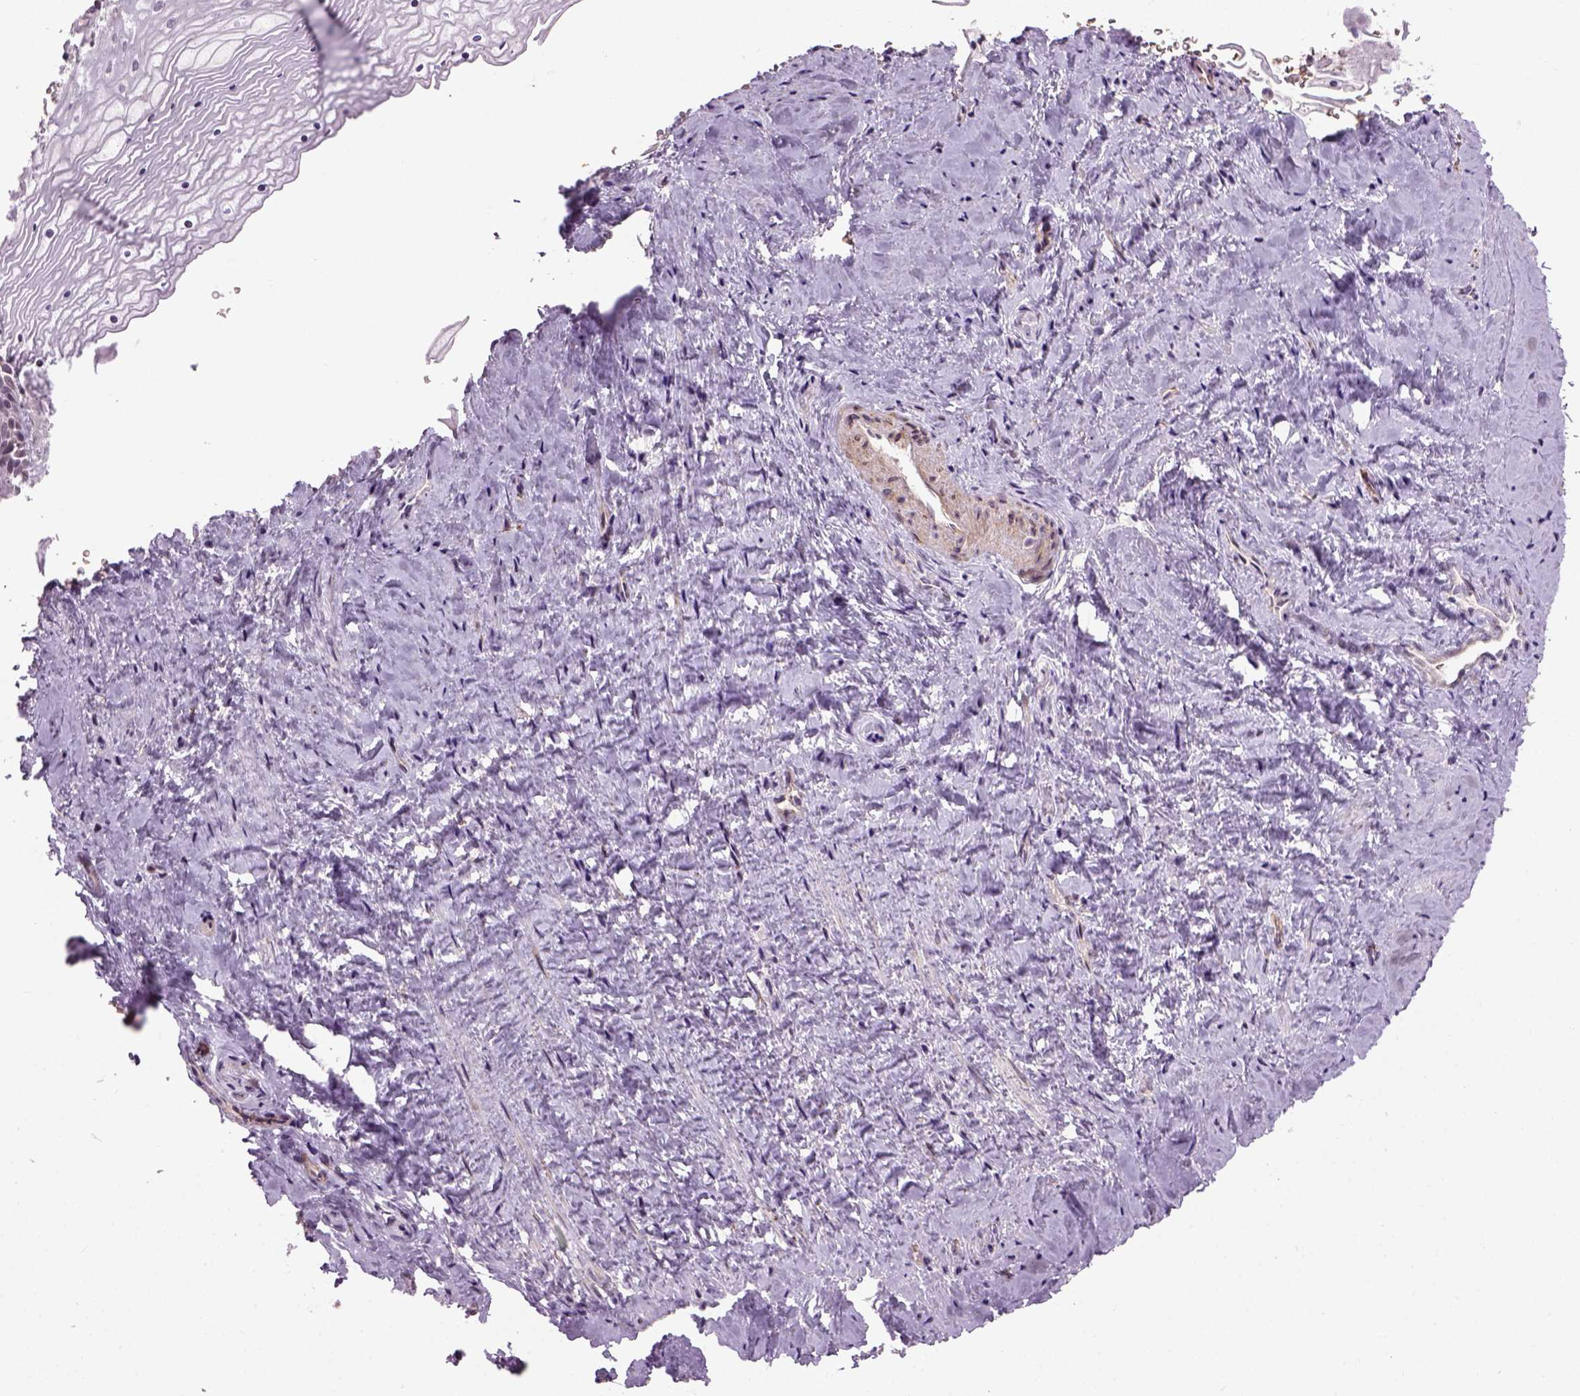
{"staining": {"intensity": "weak", "quantity": "<25%", "location": "cytoplasmic/membranous,nuclear"}, "tissue": "vagina", "cell_type": "Squamous epithelial cells", "image_type": "normal", "snomed": [{"axis": "morphology", "description": "Normal tissue, NOS"}, {"axis": "topography", "description": "Vagina"}], "caption": "A high-resolution image shows immunohistochemistry staining of benign vagina, which reveals no significant staining in squamous epithelial cells. The staining was performed using DAB (3,3'-diaminobenzidine) to visualize the protein expression in brown, while the nuclei were stained in blue with hematoxylin (Magnification: 20x).", "gene": "XK", "patient": {"sex": "female", "age": 45}}